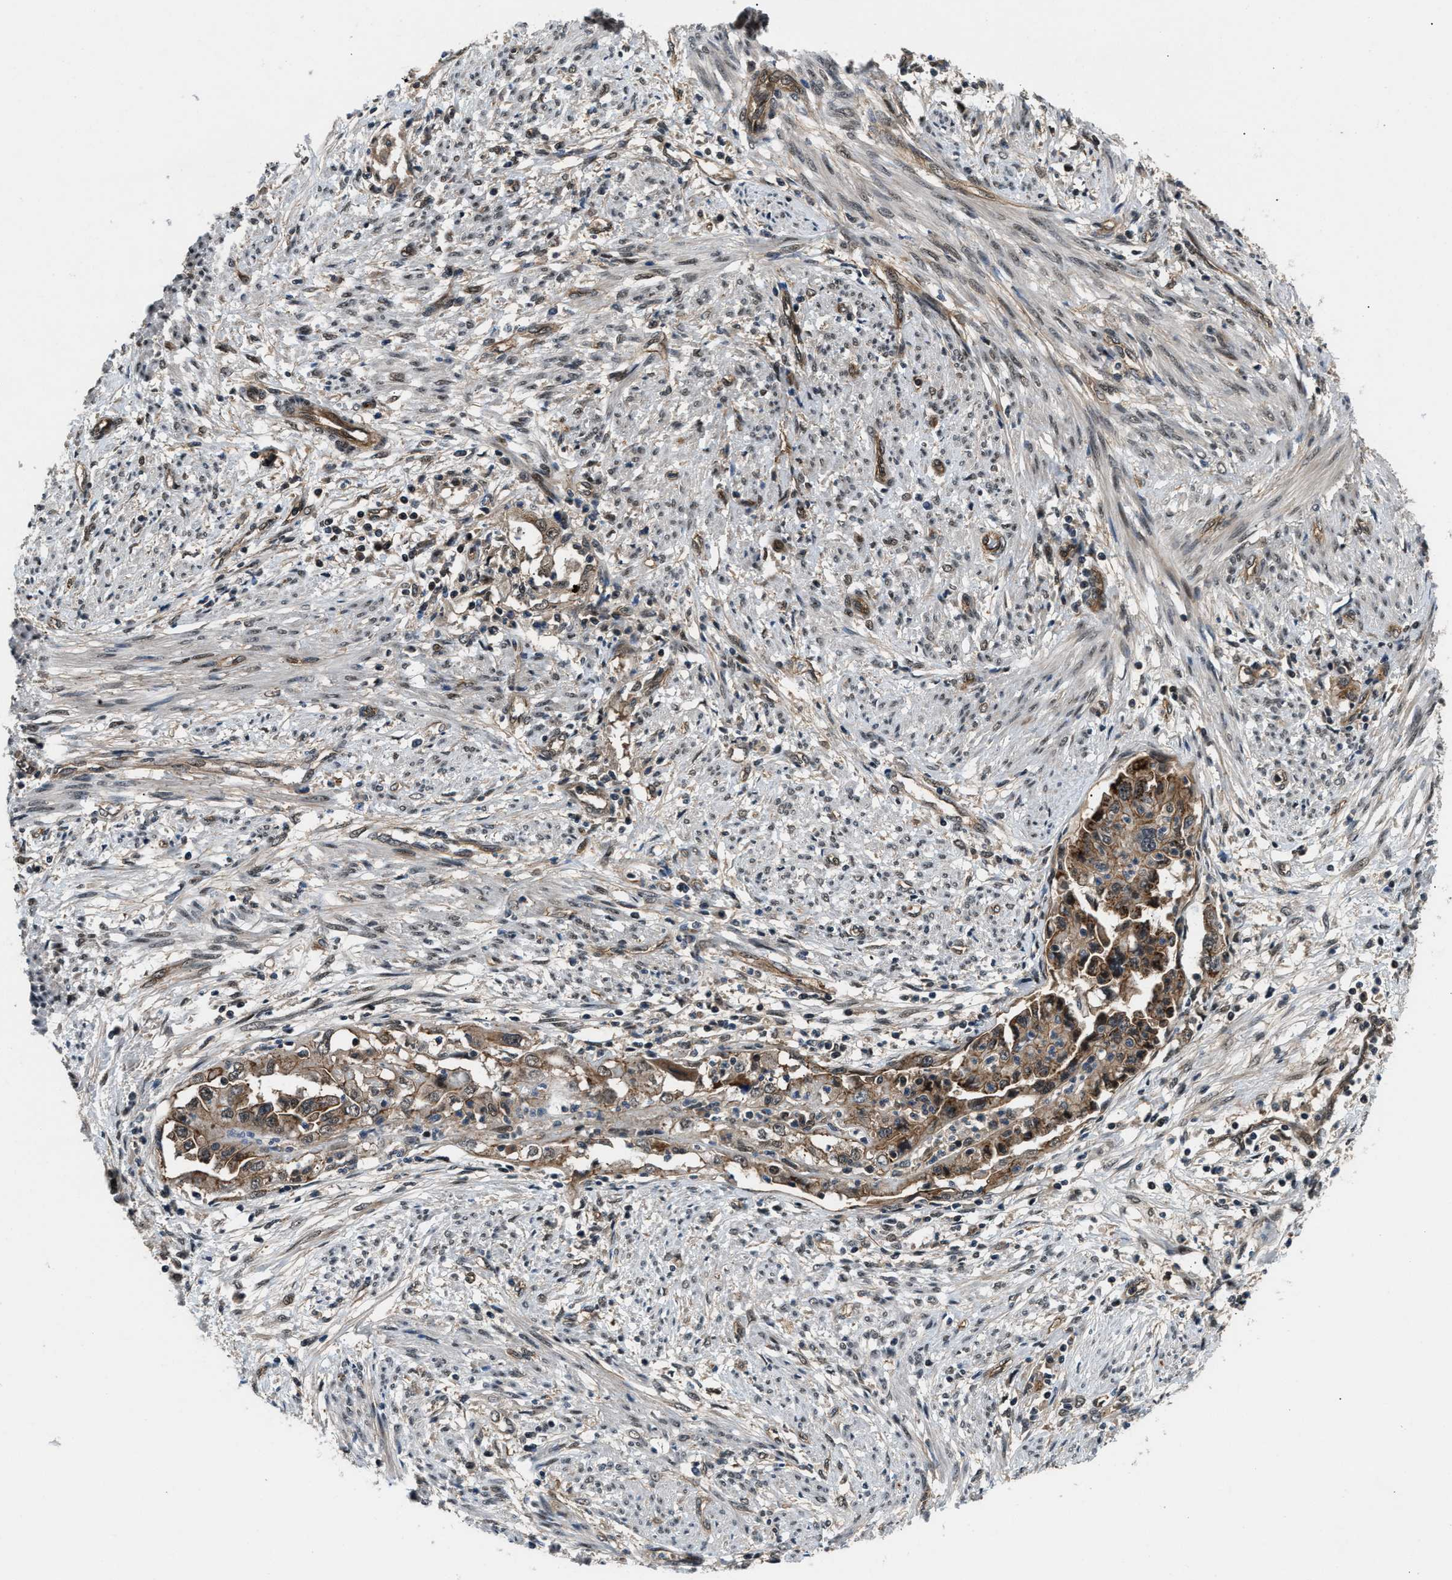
{"staining": {"intensity": "weak", "quantity": "25%-75%", "location": "cytoplasmic/membranous"}, "tissue": "endometrial cancer", "cell_type": "Tumor cells", "image_type": "cancer", "snomed": [{"axis": "morphology", "description": "Adenocarcinoma, NOS"}, {"axis": "topography", "description": "Endometrium"}], "caption": "Weak cytoplasmic/membranous positivity for a protein is appreciated in approximately 25%-75% of tumor cells of endometrial adenocarcinoma using IHC.", "gene": "COPS2", "patient": {"sex": "female", "age": 85}}